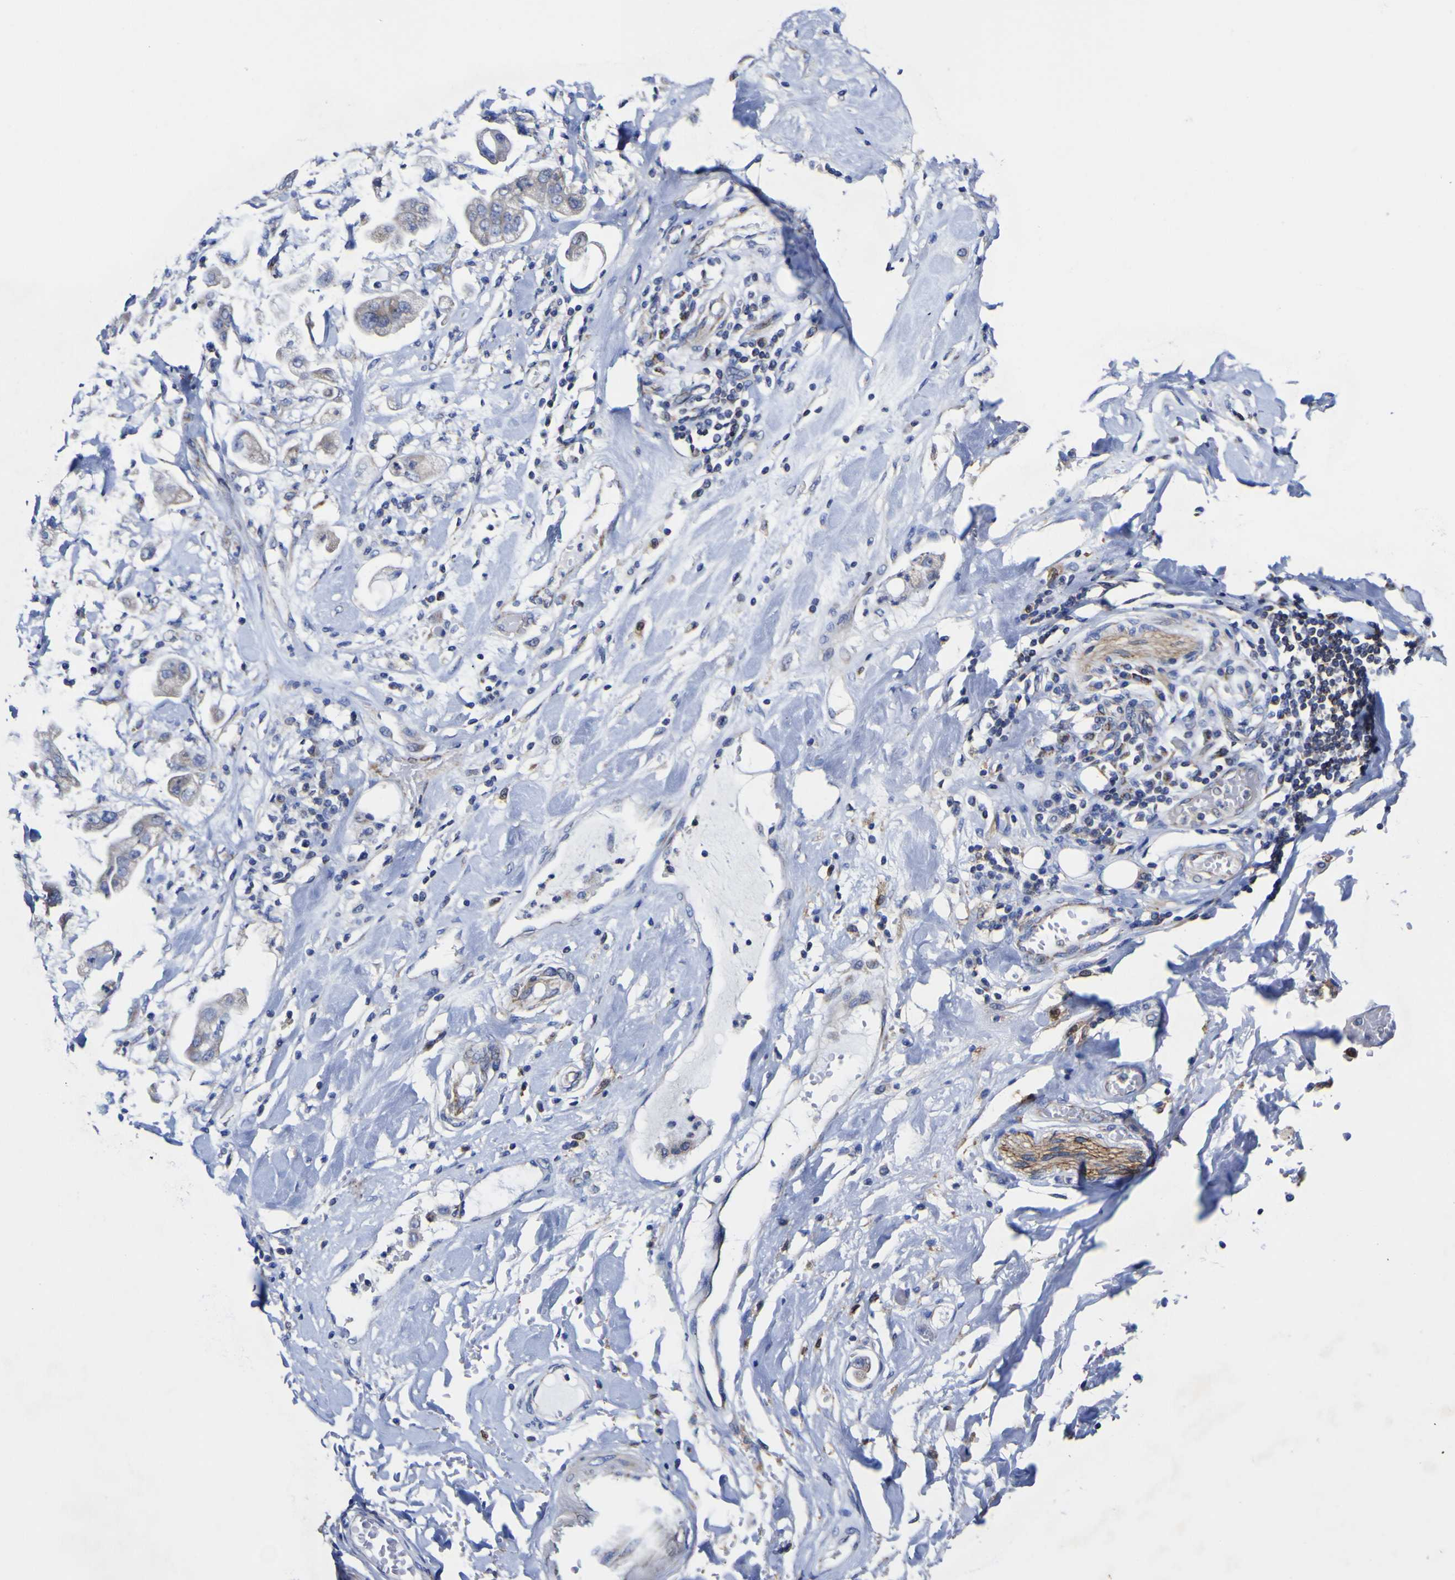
{"staining": {"intensity": "weak", "quantity": "25%-75%", "location": "cytoplasmic/membranous"}, "tissue": "stomach cancer", "cell_type": "Tumor cells", "image_type": "cancer", "snomed": [{"axis": "morphology", "description": "Adenocarcinoma, NOS"}, {"axis": "topography", "description": "Stomach"}], "caption": "There is low levels of weak cytoplasmic/membranous staining in tumor cells of stomach adenocarcinoma, as demonstrated by immunohistochemical staining (brown color).", "gene": "CCDC90B", "patient": {"sex": "male", "age": 62}}